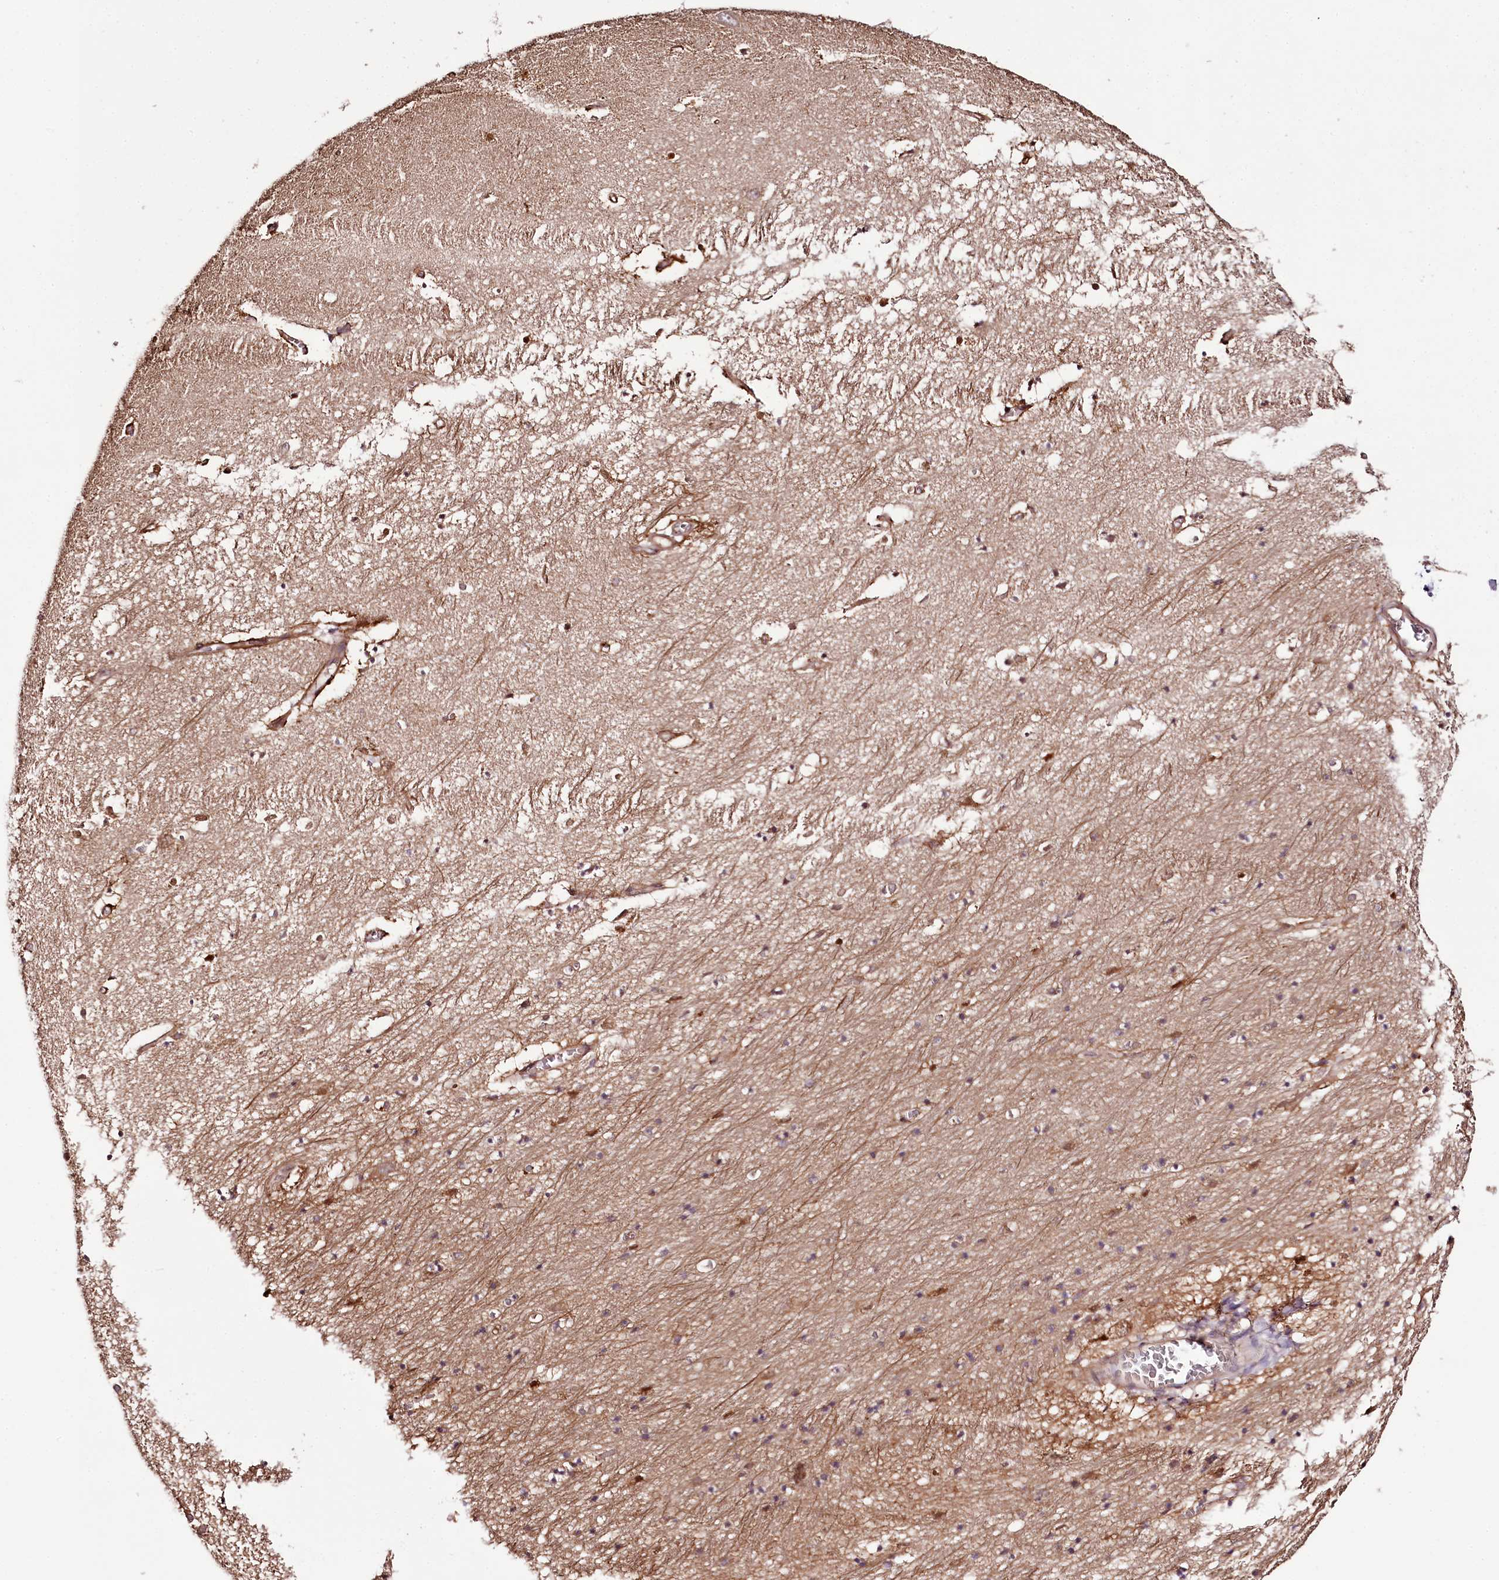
{"staining": {"intensity": "moderate", "quantity": "<25%", "location": "cytoplasmic/membranous"}, "tissue": "hippocampus", "cell_type": "Glial cells", "image_type": "normal", "snomed": [{"axis": "morphology", "description": "Normal tissue, NOS"}, {"axis": "topography", "description": "Hippocampus"}], "caption": "Hippocampus stained with immunohistochemistry (IHC) exhibits moderate cytoplasmic/membranous expression in approximately <25% of glial cells. (Brightfield microscopy of DAB IHC at high magnification).", "gene": "TARS1", "patient": {"sex": "female", "age": 64}}